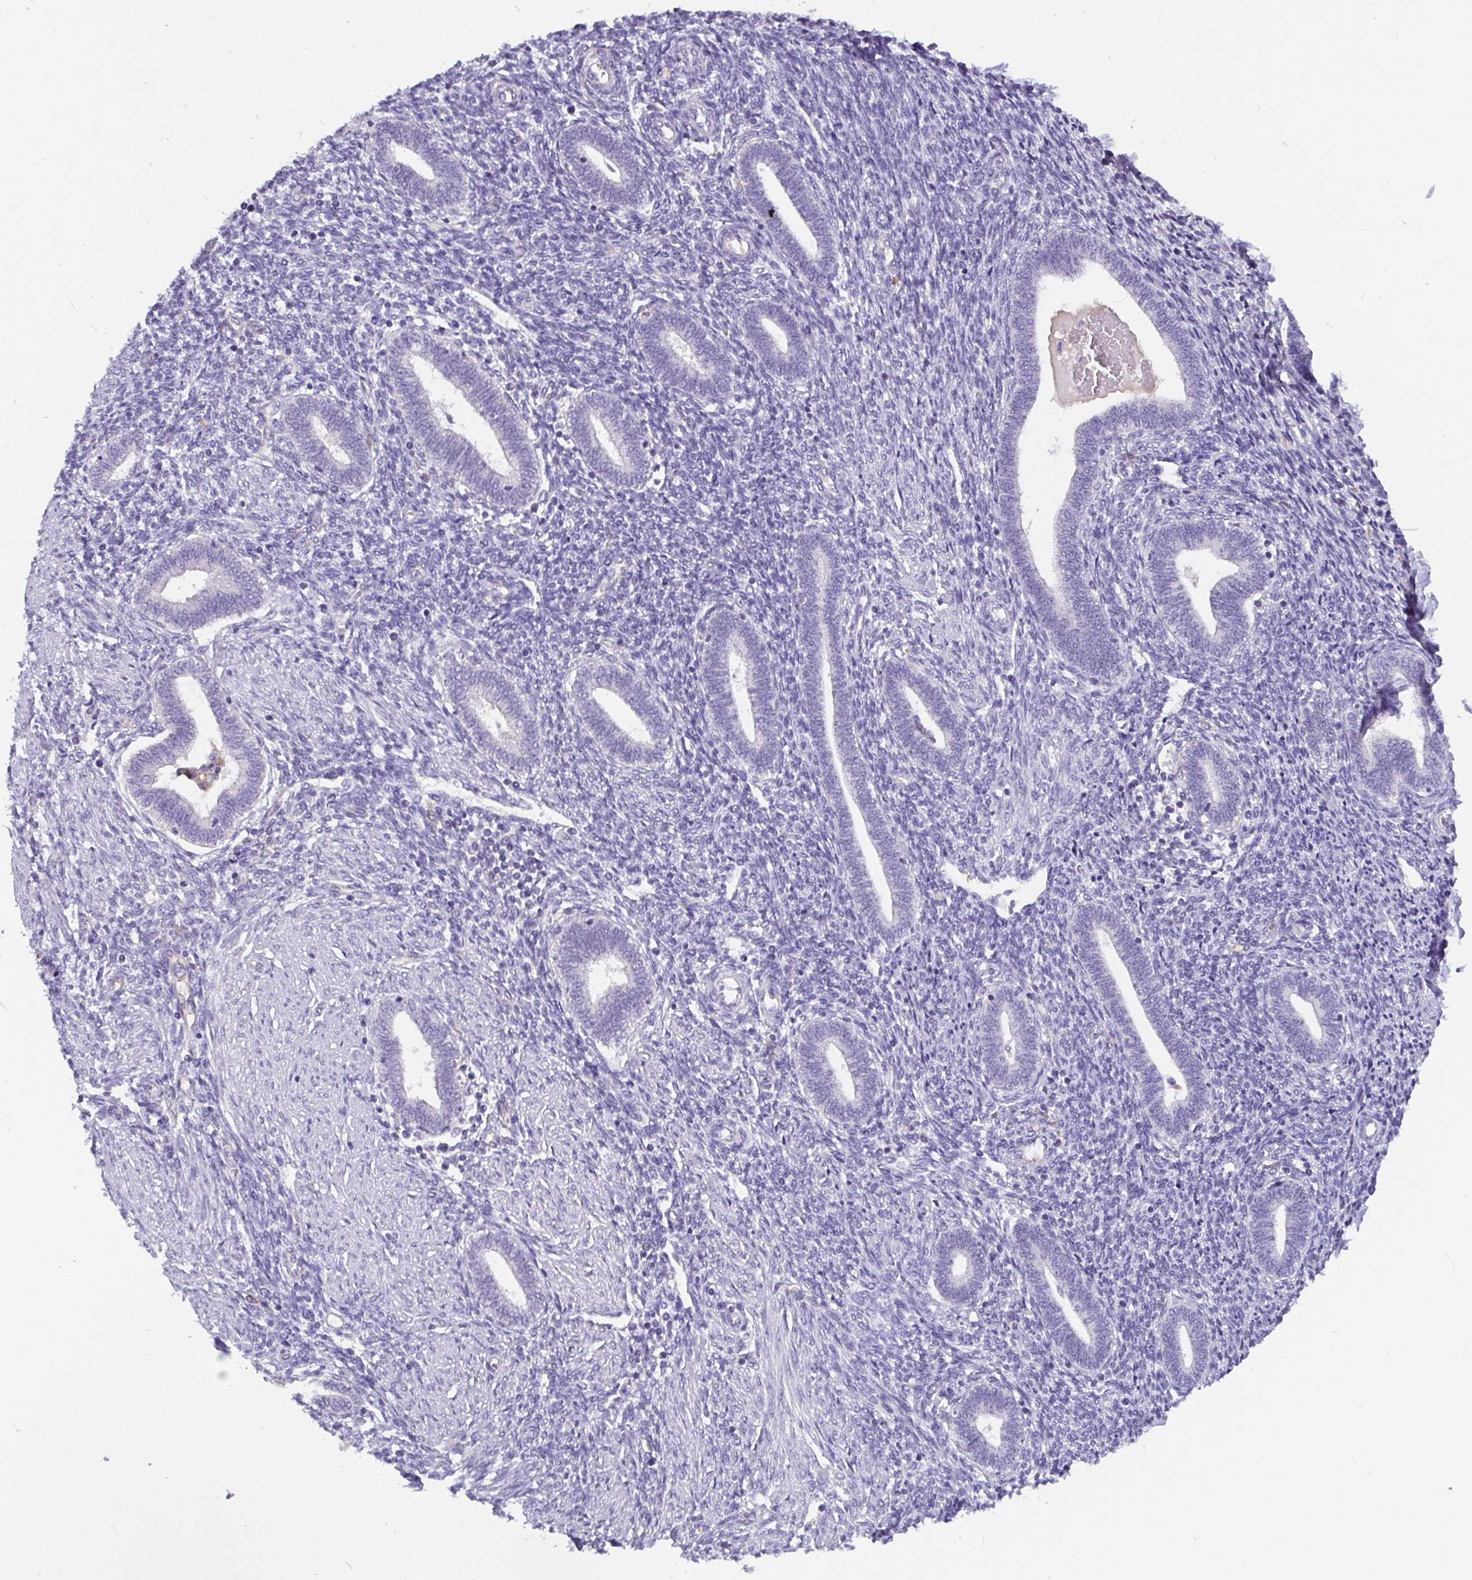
{"staining": {"intensity": "negative", "quantity": "none", "location": "none"}, "tissue": "endometrium", "cell_type": "Cells in endometrial stroma", "image_type": "normal", "snomed": [{"axis": "morphology", "description": "Normal tissue, NOS"}, {"axis": "topography", "description": "Endometrium"}], "caption": "This is a histopathology image of IHC staining of benign endometrium, which shows no staining in cells in endometrial stroma.", "gene": "ADAMTS6", "patient": {"sex": "female", "age": 42}}